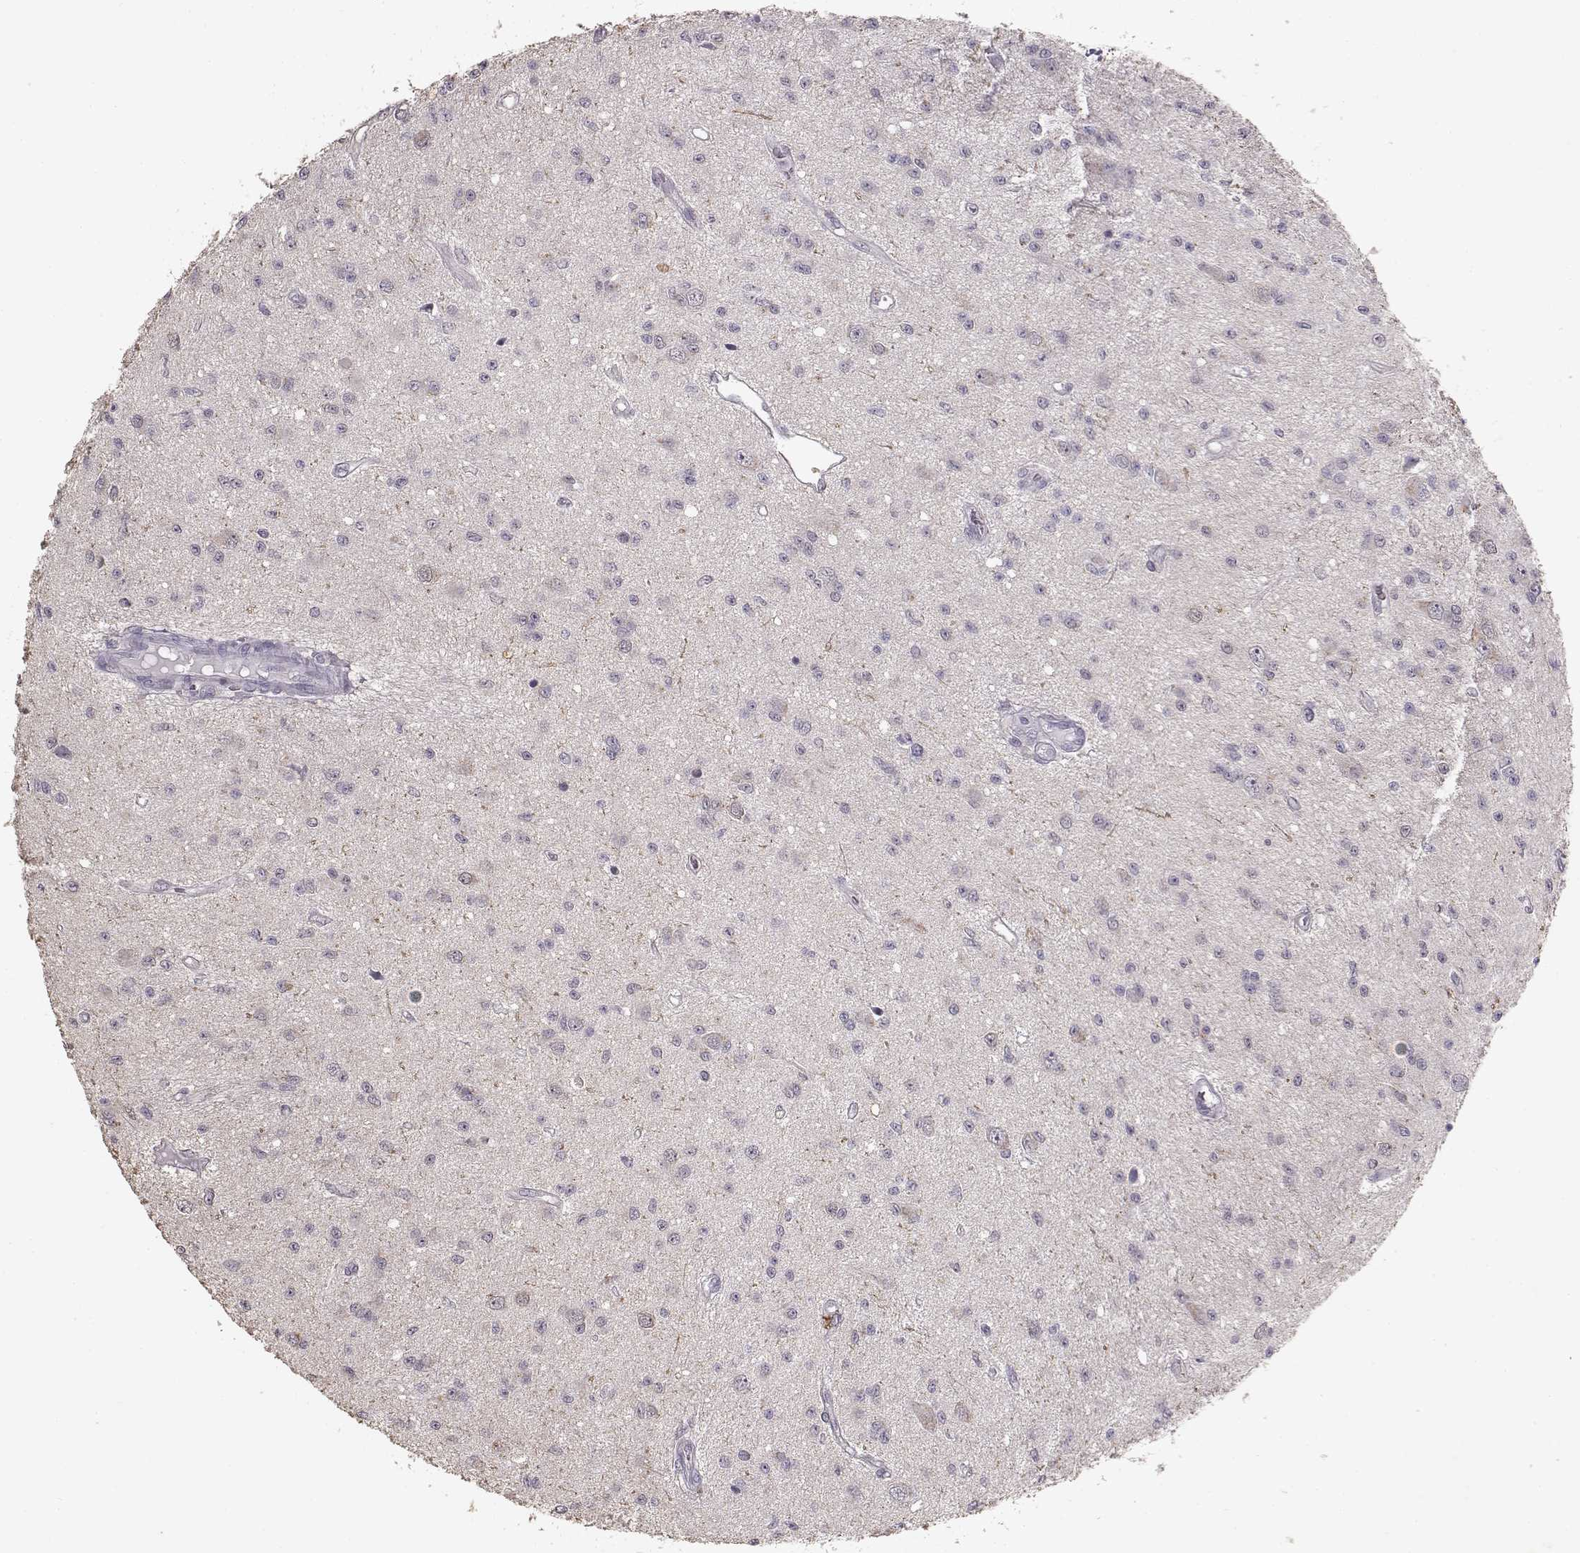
{"staining": {"intensity": "negative", "quantity": "none", "location": "none"}, "tissue": "glioma", "cell_type": "Tumor cells", "image_type": "cancer", "snomed": [{"axis": "morphology", "description": "Glioma, malignant, Low grade"}, {"axis": "topography", "description": "Brain"}], "caption": "High power microscopy histopathology image of an immunohistochemistry histopathology image of glioma, revealing no significant expression in tumor cells. (Brightfield microscopy of DAB immunohistochemistry at high magnification).", "gene": "UROC1", "patient": {"sex": "female", "age": 45}}